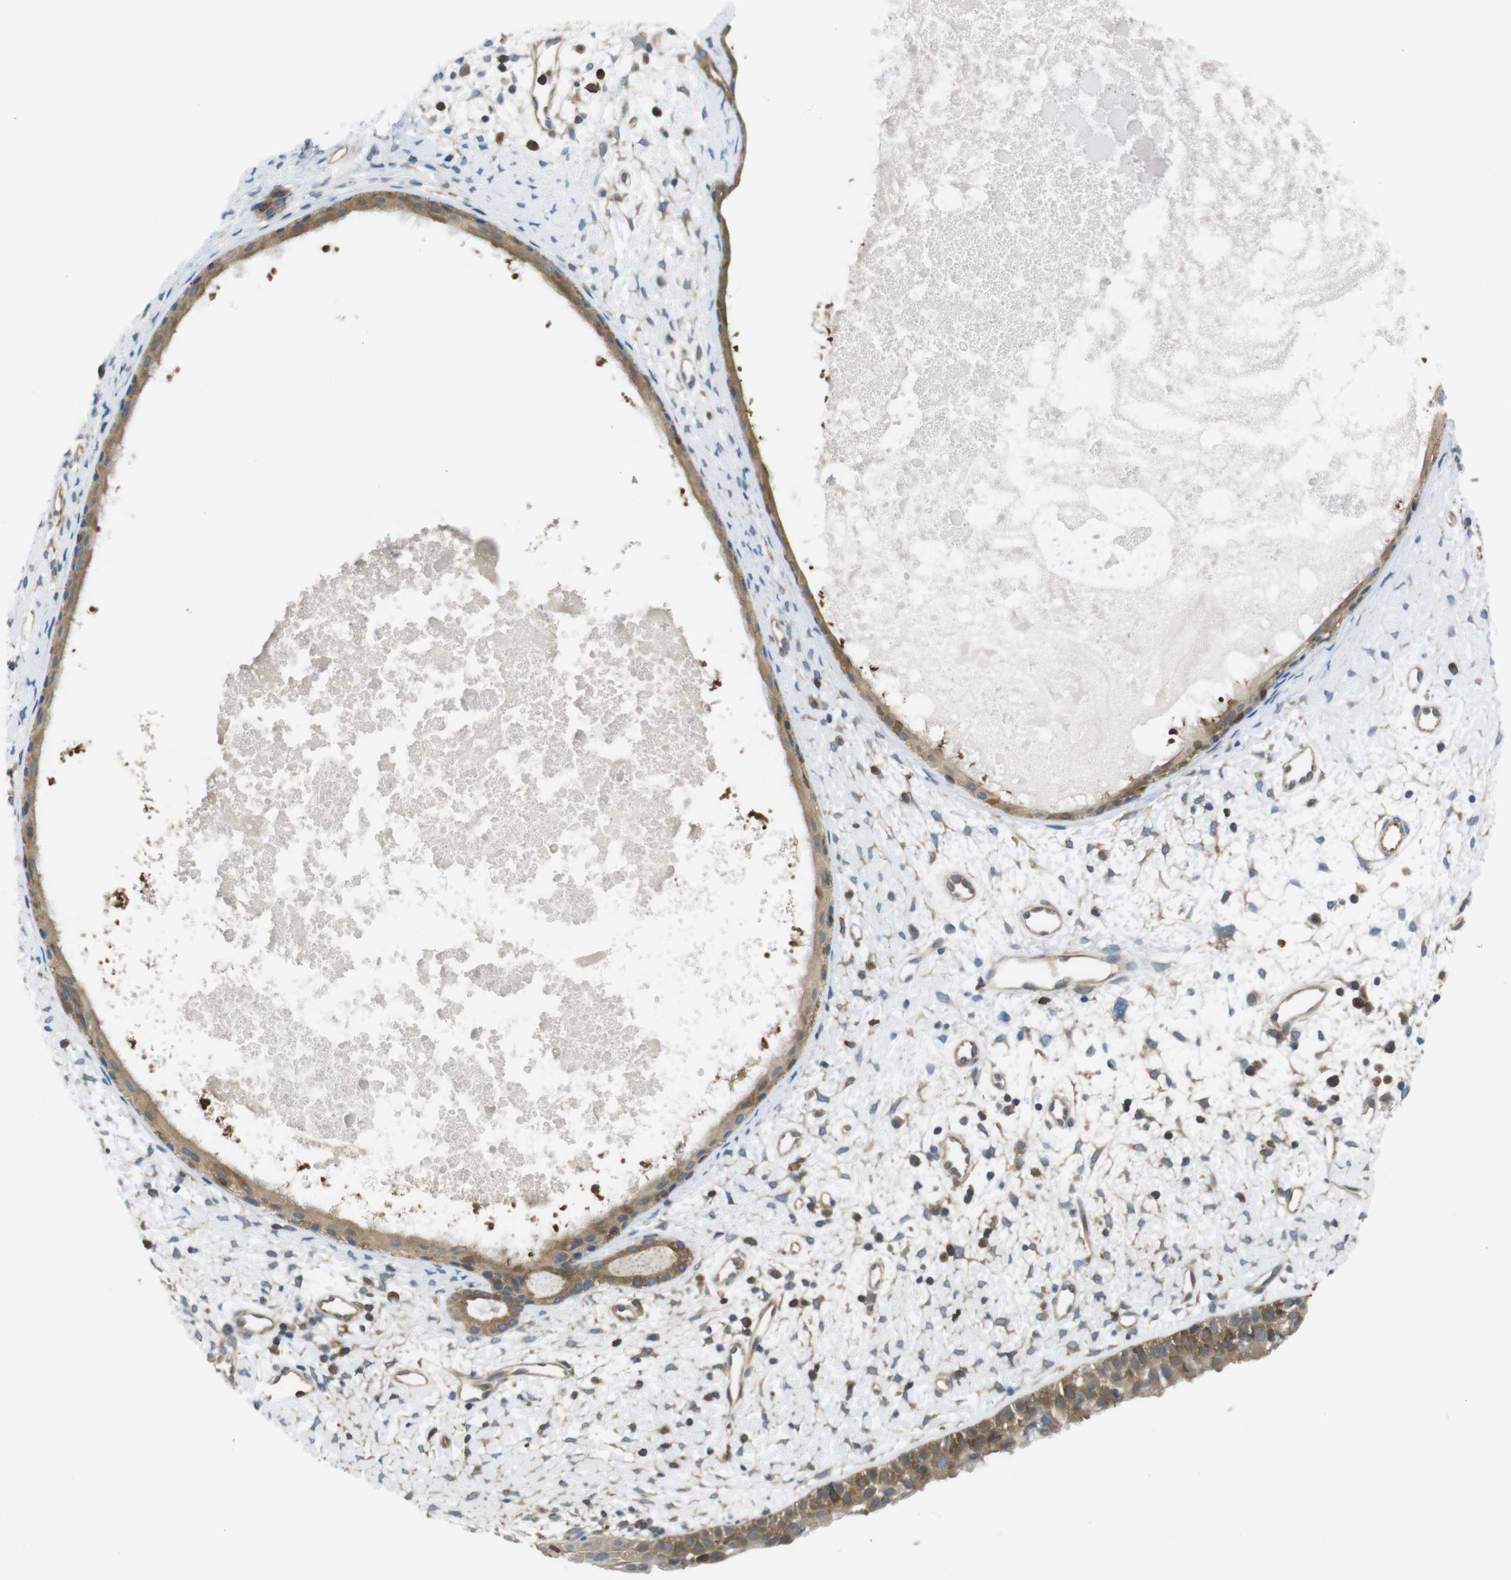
{"staining": {"intensity": "moderate", "quantity": ">75%", "location": "cytoplasmic/membranous"}, "tissue": "nasopharynx", "cell_type": "Respiratory epithelial cells", "image_type": "normal", "snomed": [{"axis": "morphology", "description": "Normal tissue, NOS"}, {"axis": "topography", "description": "Nasopharynx"}], "caption": "Nasopharynx stained with DAB (3,3'-diaminobenzidine) IHC exhibits medium levels of moderate cytoplasmic/membranous expression in approximately >75% of respiratory epithelial cells.", "gene": "MTHFD1L", "patient": {"sex": "male", "age": 22}}